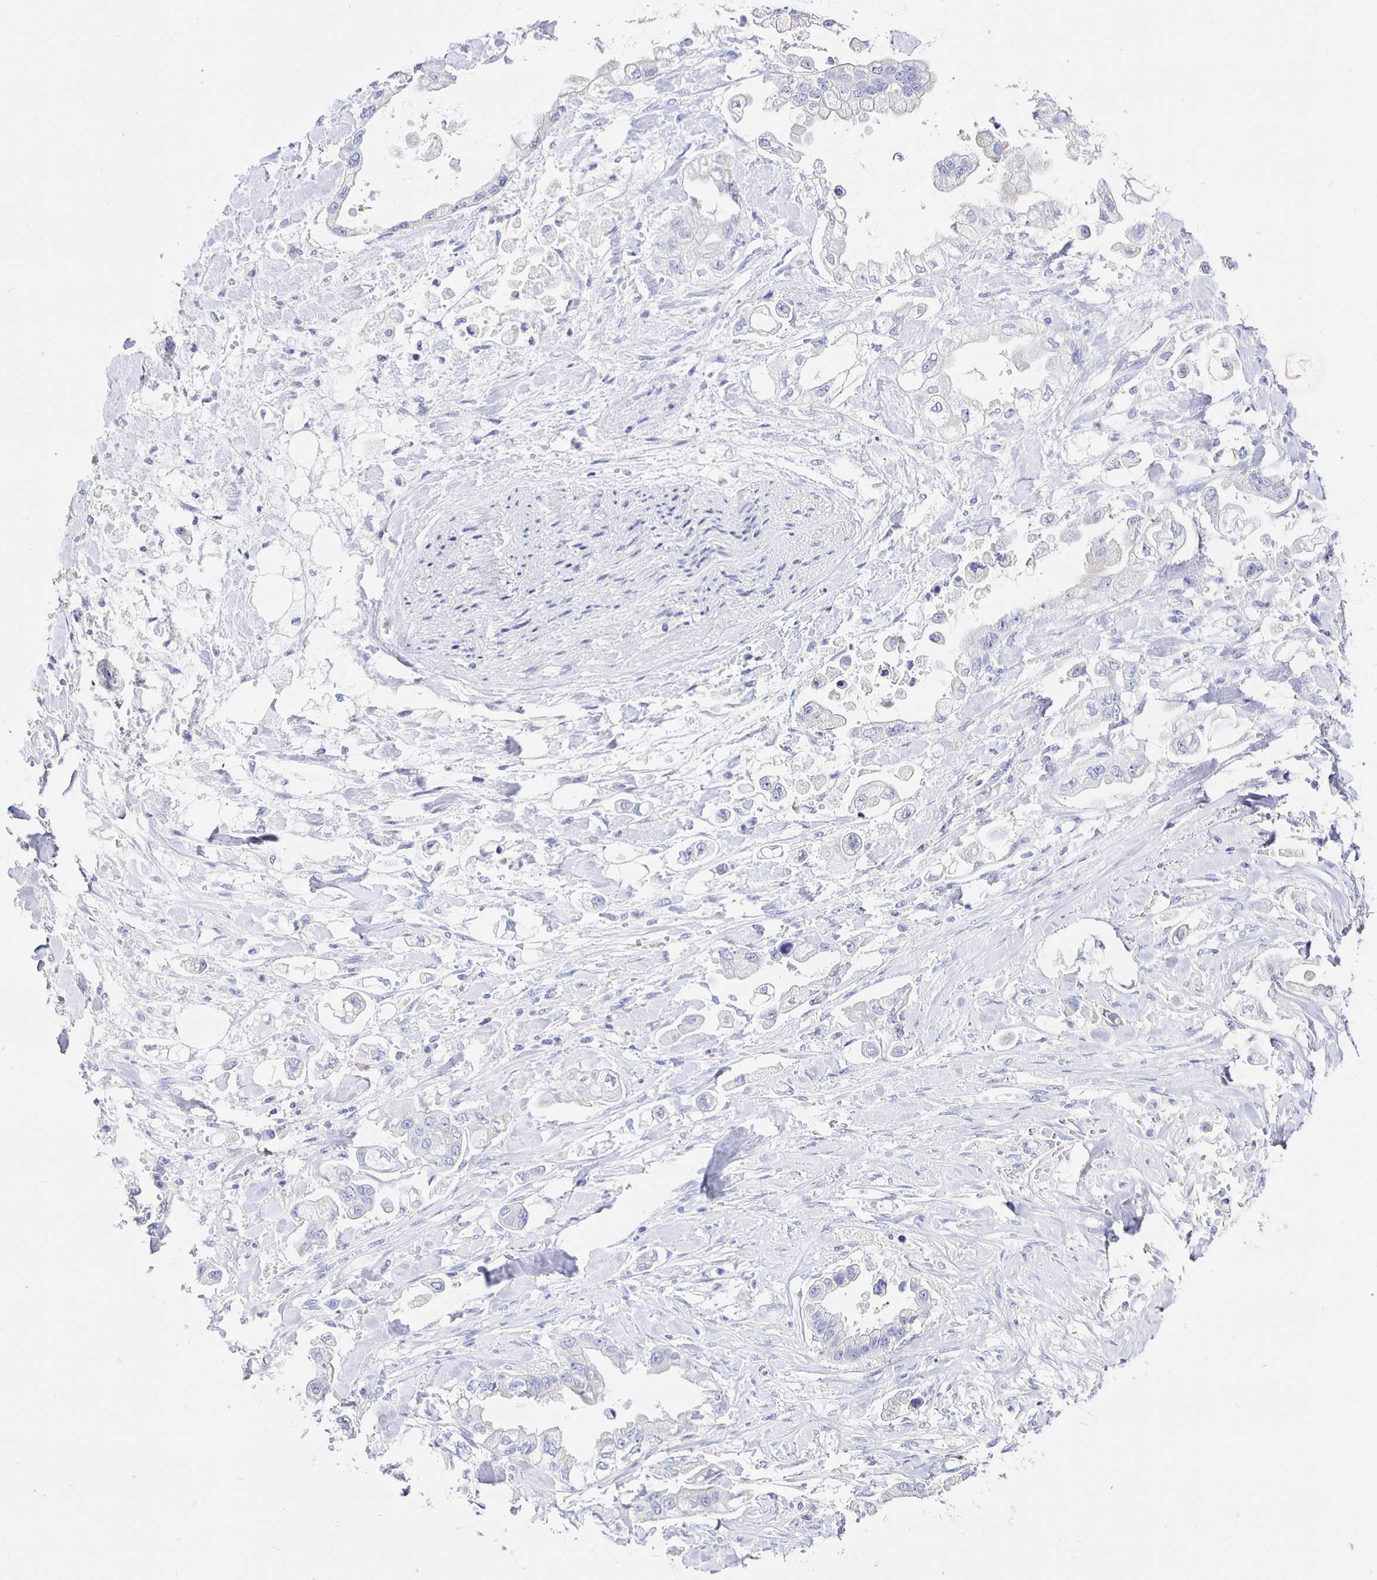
{"staining": {"intensity": "negative", "quantity": "none", "location": "none"}, "tissue": "stomach cancer", "cell_type": "Tumor cells", "image_type": "cancer", "snomed": [{"axis": "morphology", "description": "Adenocarcinoma, NOS"}, {"axis": "topography", "description": "Stomach"}], "caption": "IHC photomicrograph of stomach cancer (adenocarcinoma) stained for a protein (brown), which displays no positivity in tumor cells.", "gene": "UMOD", "patient": {"sex": "male", "age": 62}}